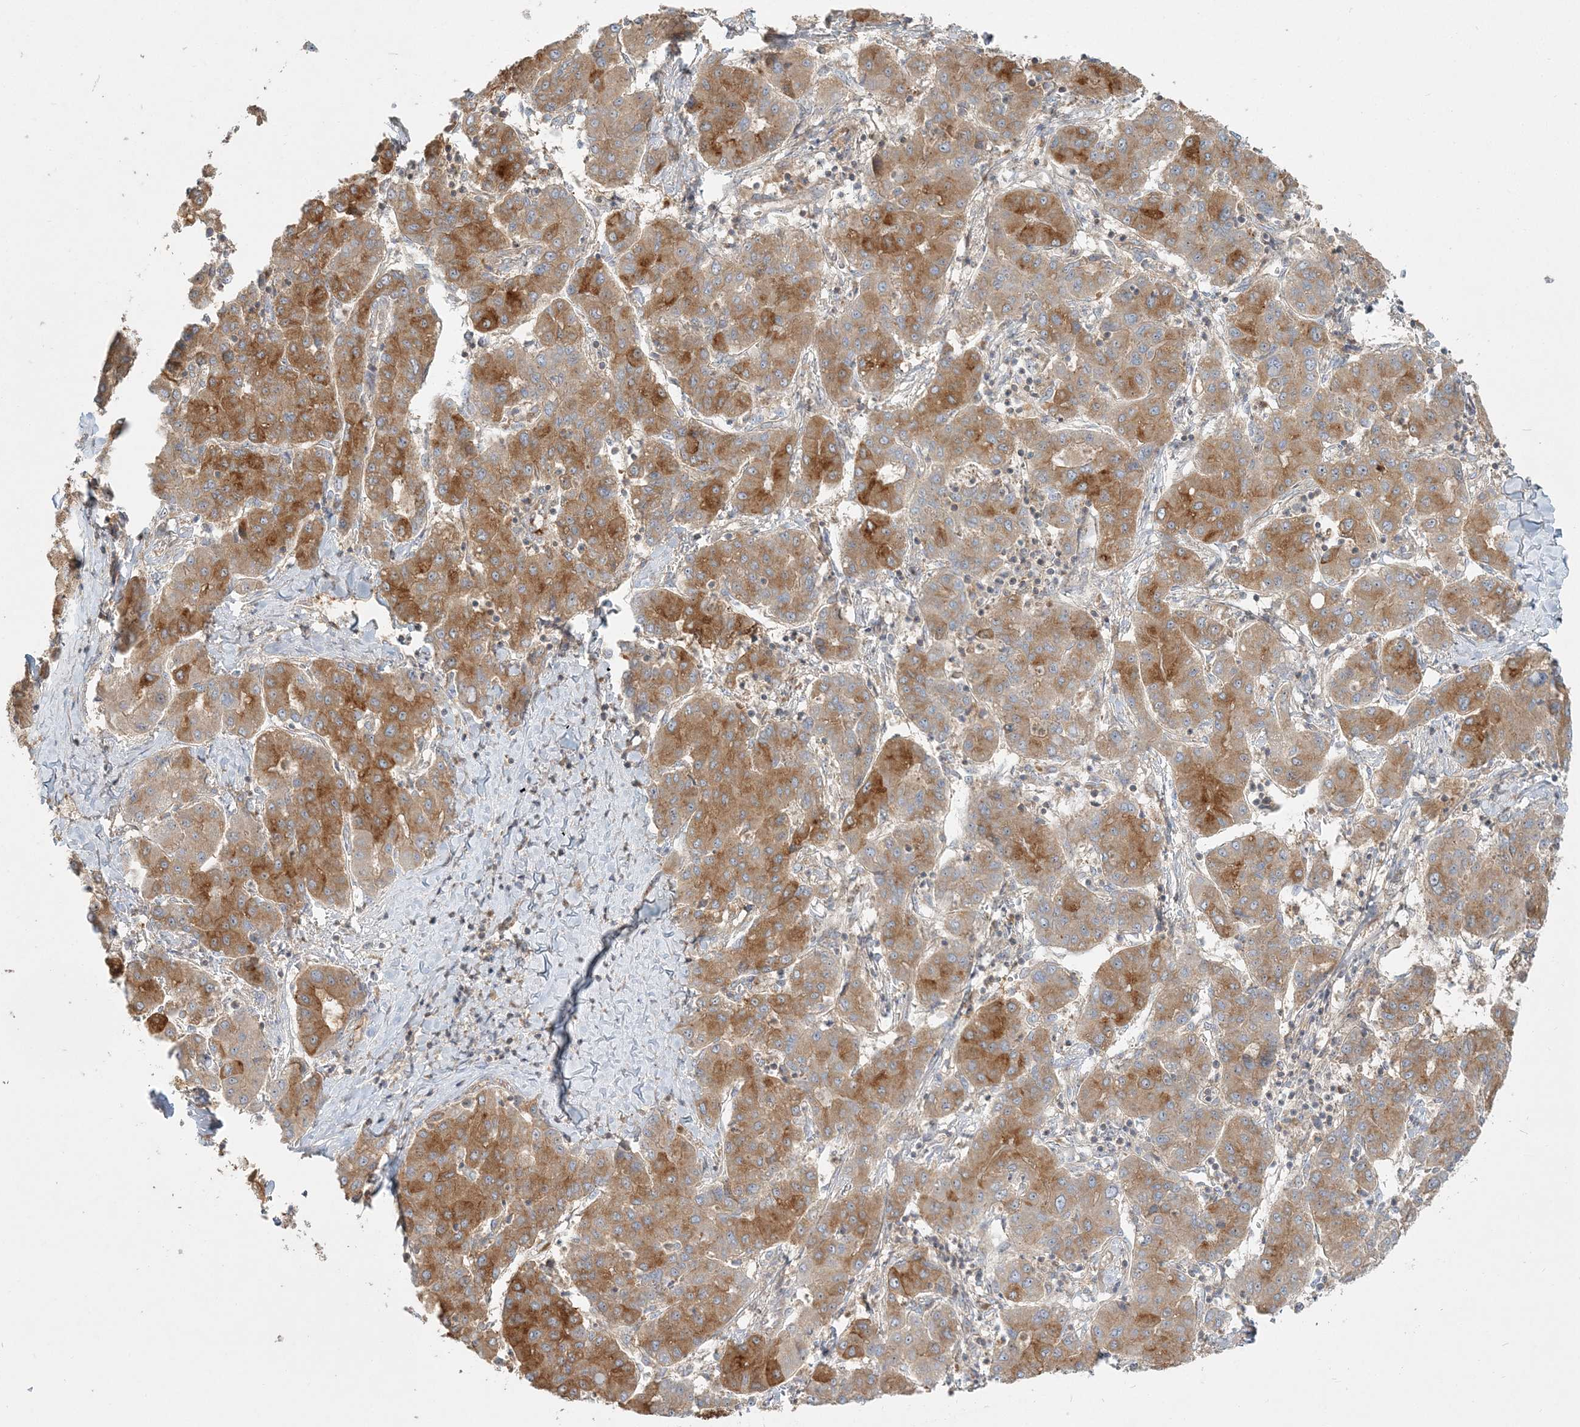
{"staining": {"intensity": "moderate", "quantity": ">75%", "location": "cytoplasmic/membranous"}, "tissue": "liver cancer", "cell_type": "Tumor cells", "image_type": "cancer", "snomed": [{"axis": "morphology", "description": "Carcinoma, Hepatocellular, NOS"}, {"axis": "topography", "description": "Liver"}], "caption": "DAB immunohistochemical staining of human liver cancer (hepatocellular carcinoma) shows moderate cytoplasmic/membranous protein positivity in about >75% of tumor cells. The staining was performed using DAB to visualize the protein expression in brown, while the nuclei were stained in blue with hematoxylin (Magnification: 20x).", "gene": "AP1AR", "patient": {"sex": "male", "age": 65}}